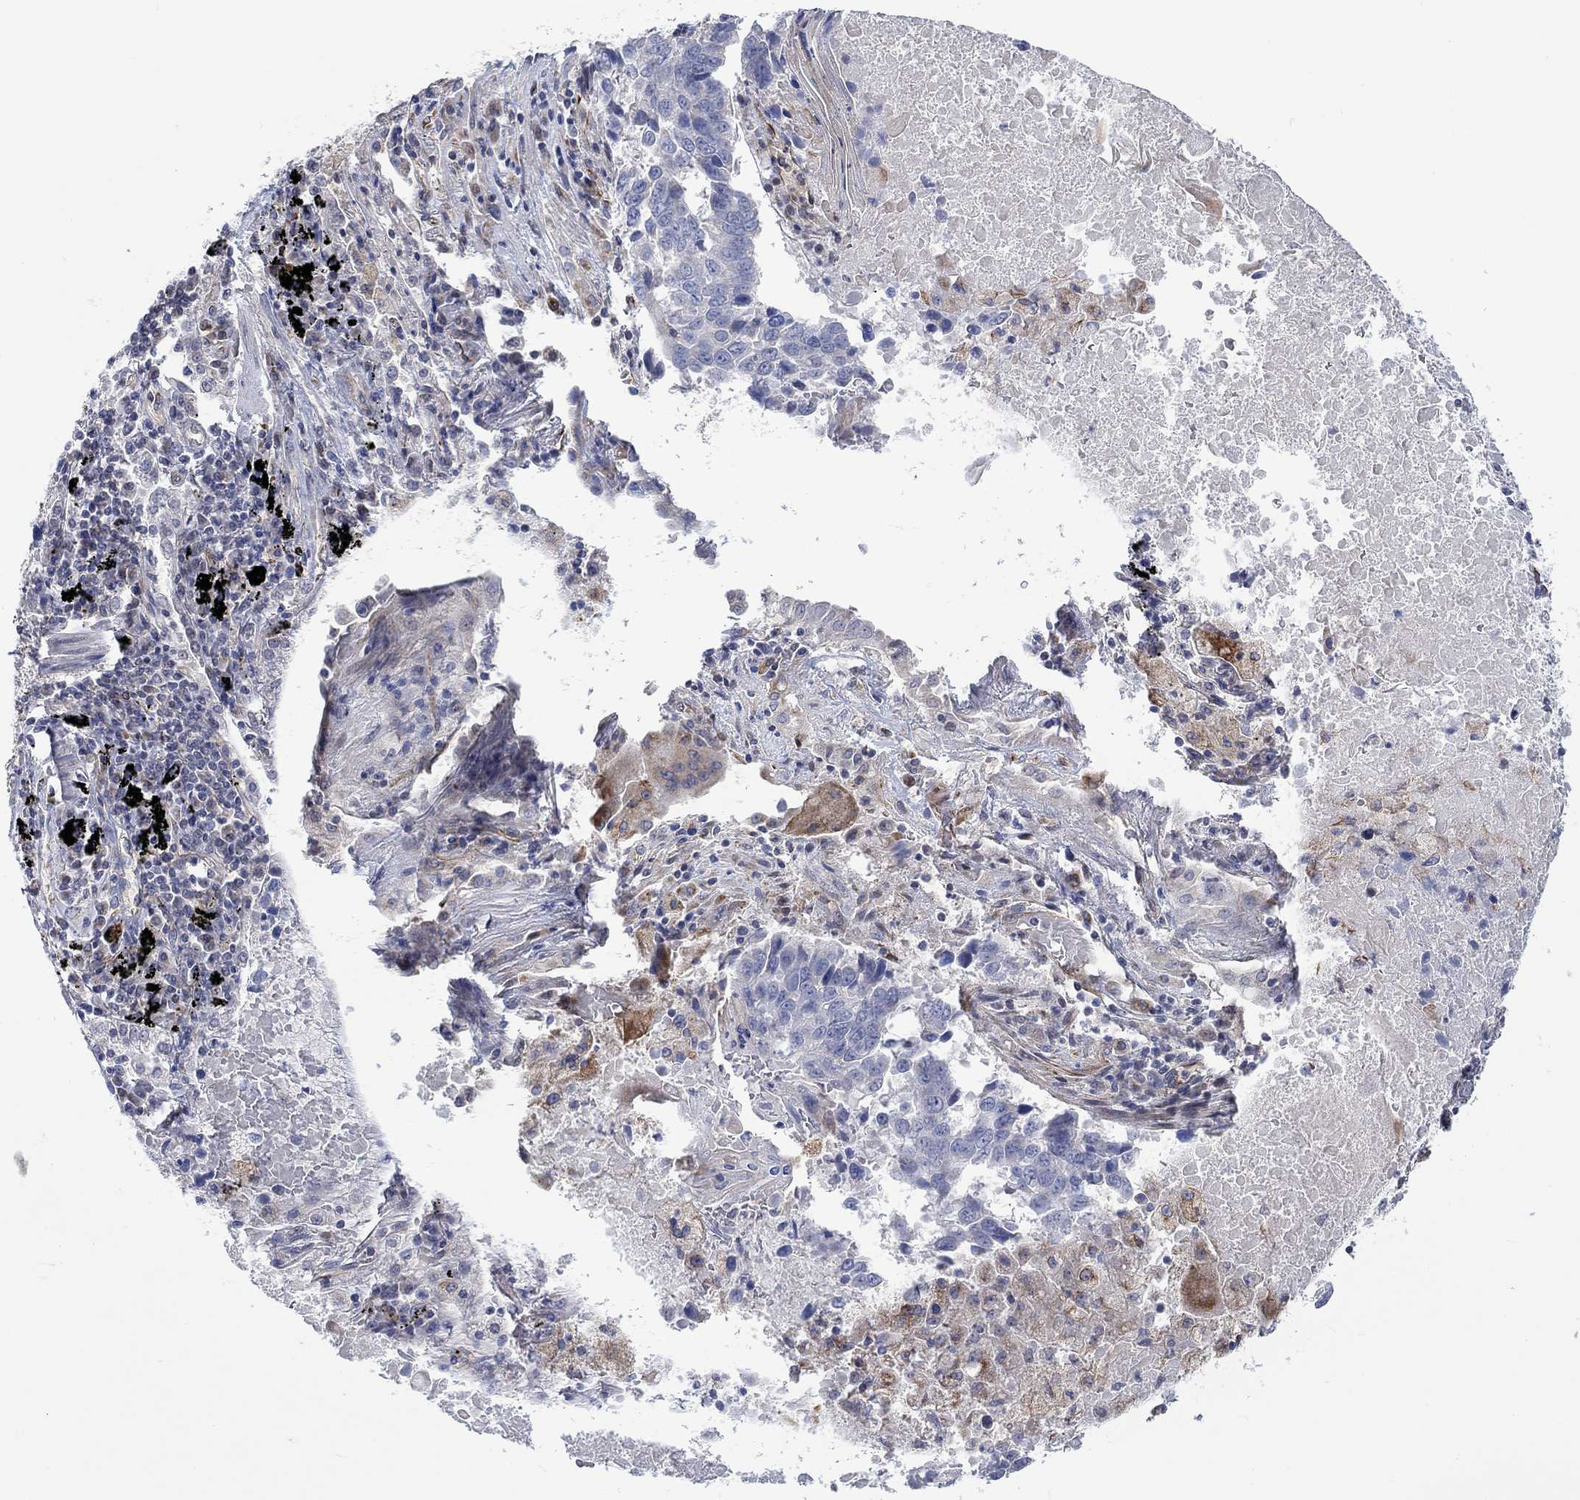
{"staining": {"intensity": "negative", "quantity": "none", "location": "none"}, "tissue": "lung cancer", "cell_type": "Tumor cells", "image_type": "cancer", "snomed": [{"axis": "morphology", "description": "Squamous cell carcinoma, NOS"}, {"axis": "topography", "description": "Lung"}], "caption": "IHC image of neoplastic tissue: human lung cancer (squamous cell carcinoma) stained with DAB displays no significant protein positivity in tumor cells.", "gene": "CAMK1D", "patient": {"sex": "male", "age": 73}}